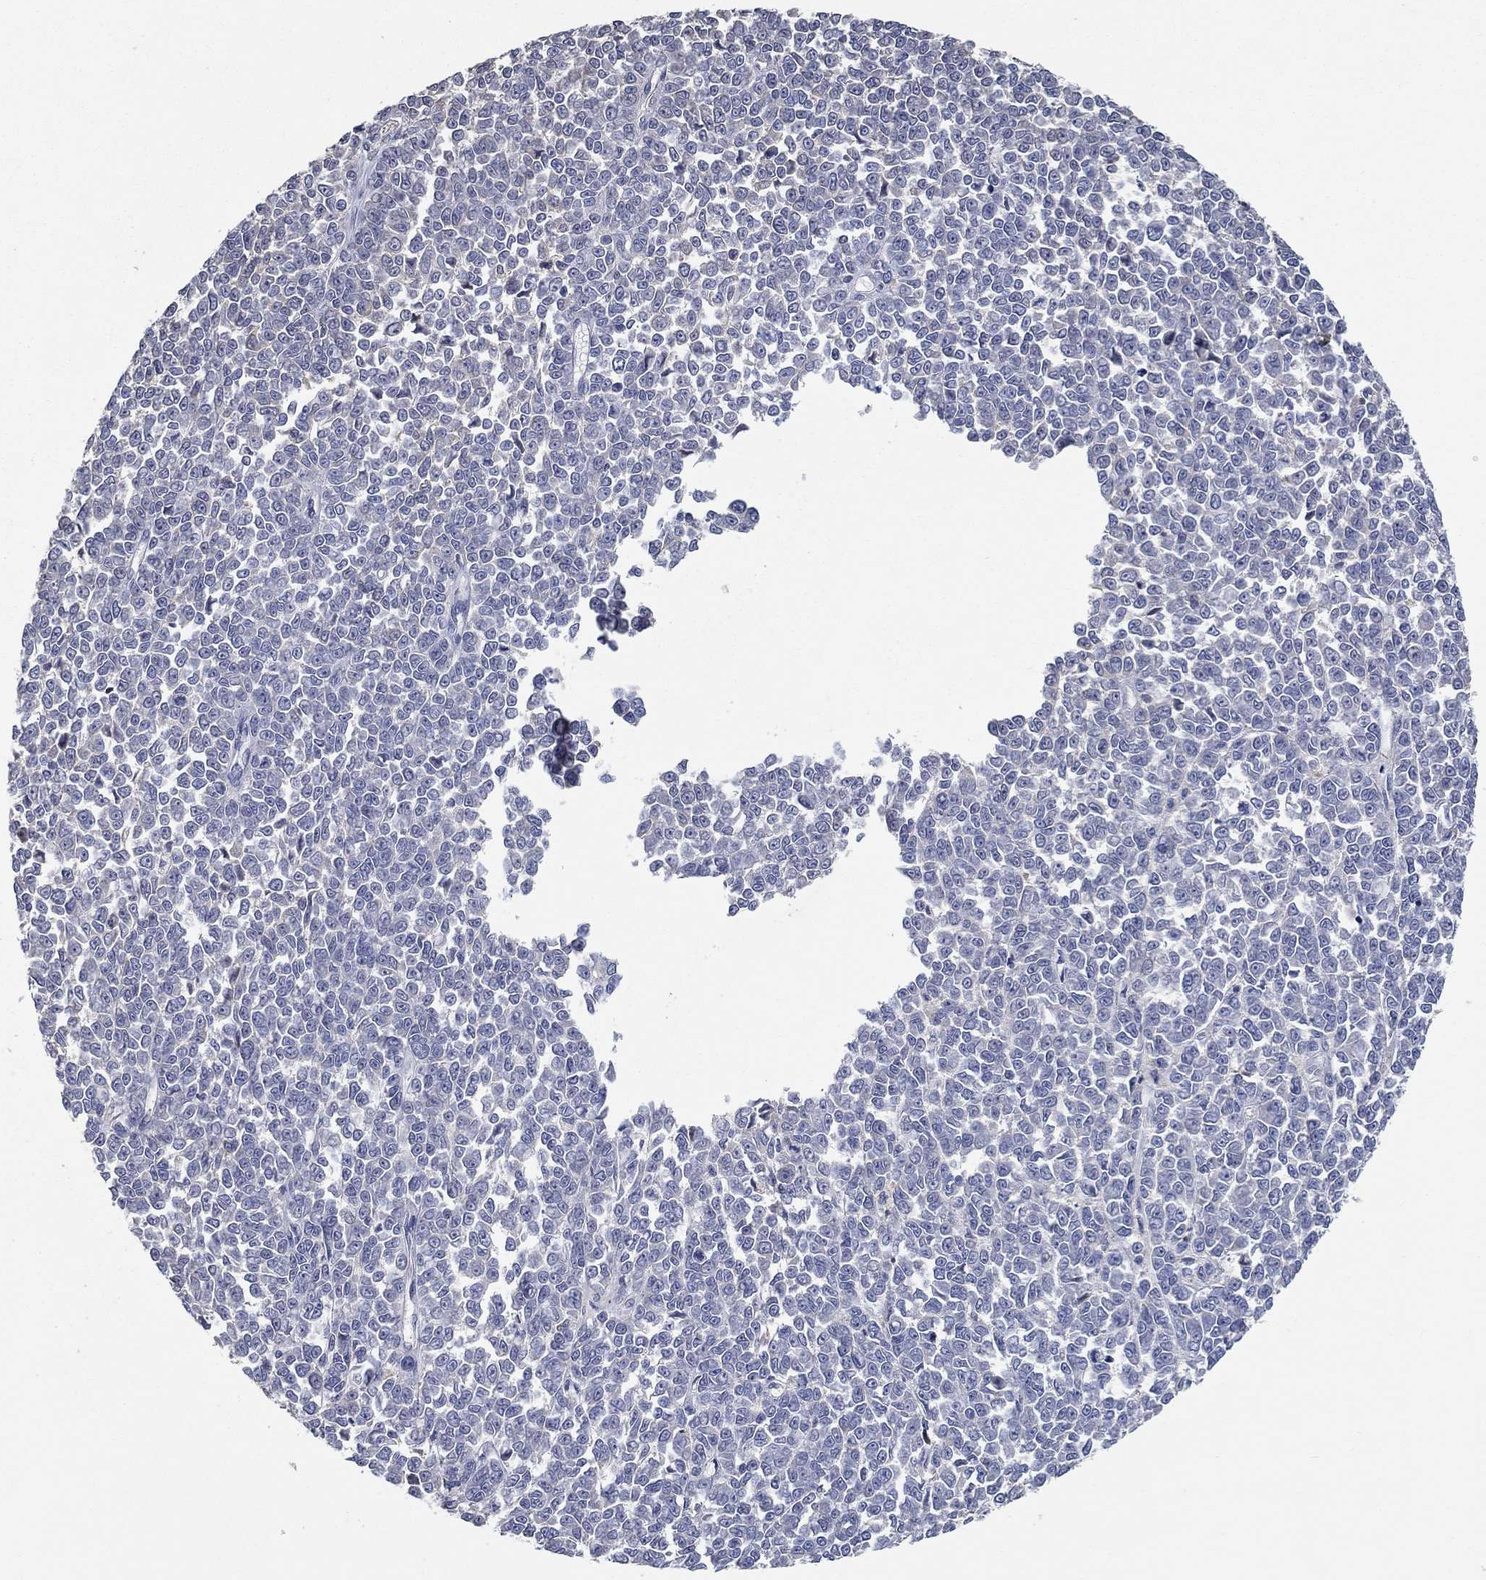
{"staining": {"intensity": "negative", "quantity": "none", "location": "none"}, "tissue": "melanoma", "cell_type": "Tumor cells", "image_type": "cancer", "snomed": [{"axis": "morphology", "description": "Malignant melanoma, NOS"}, {"axis": "topography", "description": "Skin"}], "caption": "Immunohistochemical staining of melanoma displays no significant expression in tumor cells. (Immunohistochemistry, brightfield microscopy, high magnification).", "gene": "IL10", "patient": {"sex": "female", "age": 95}}